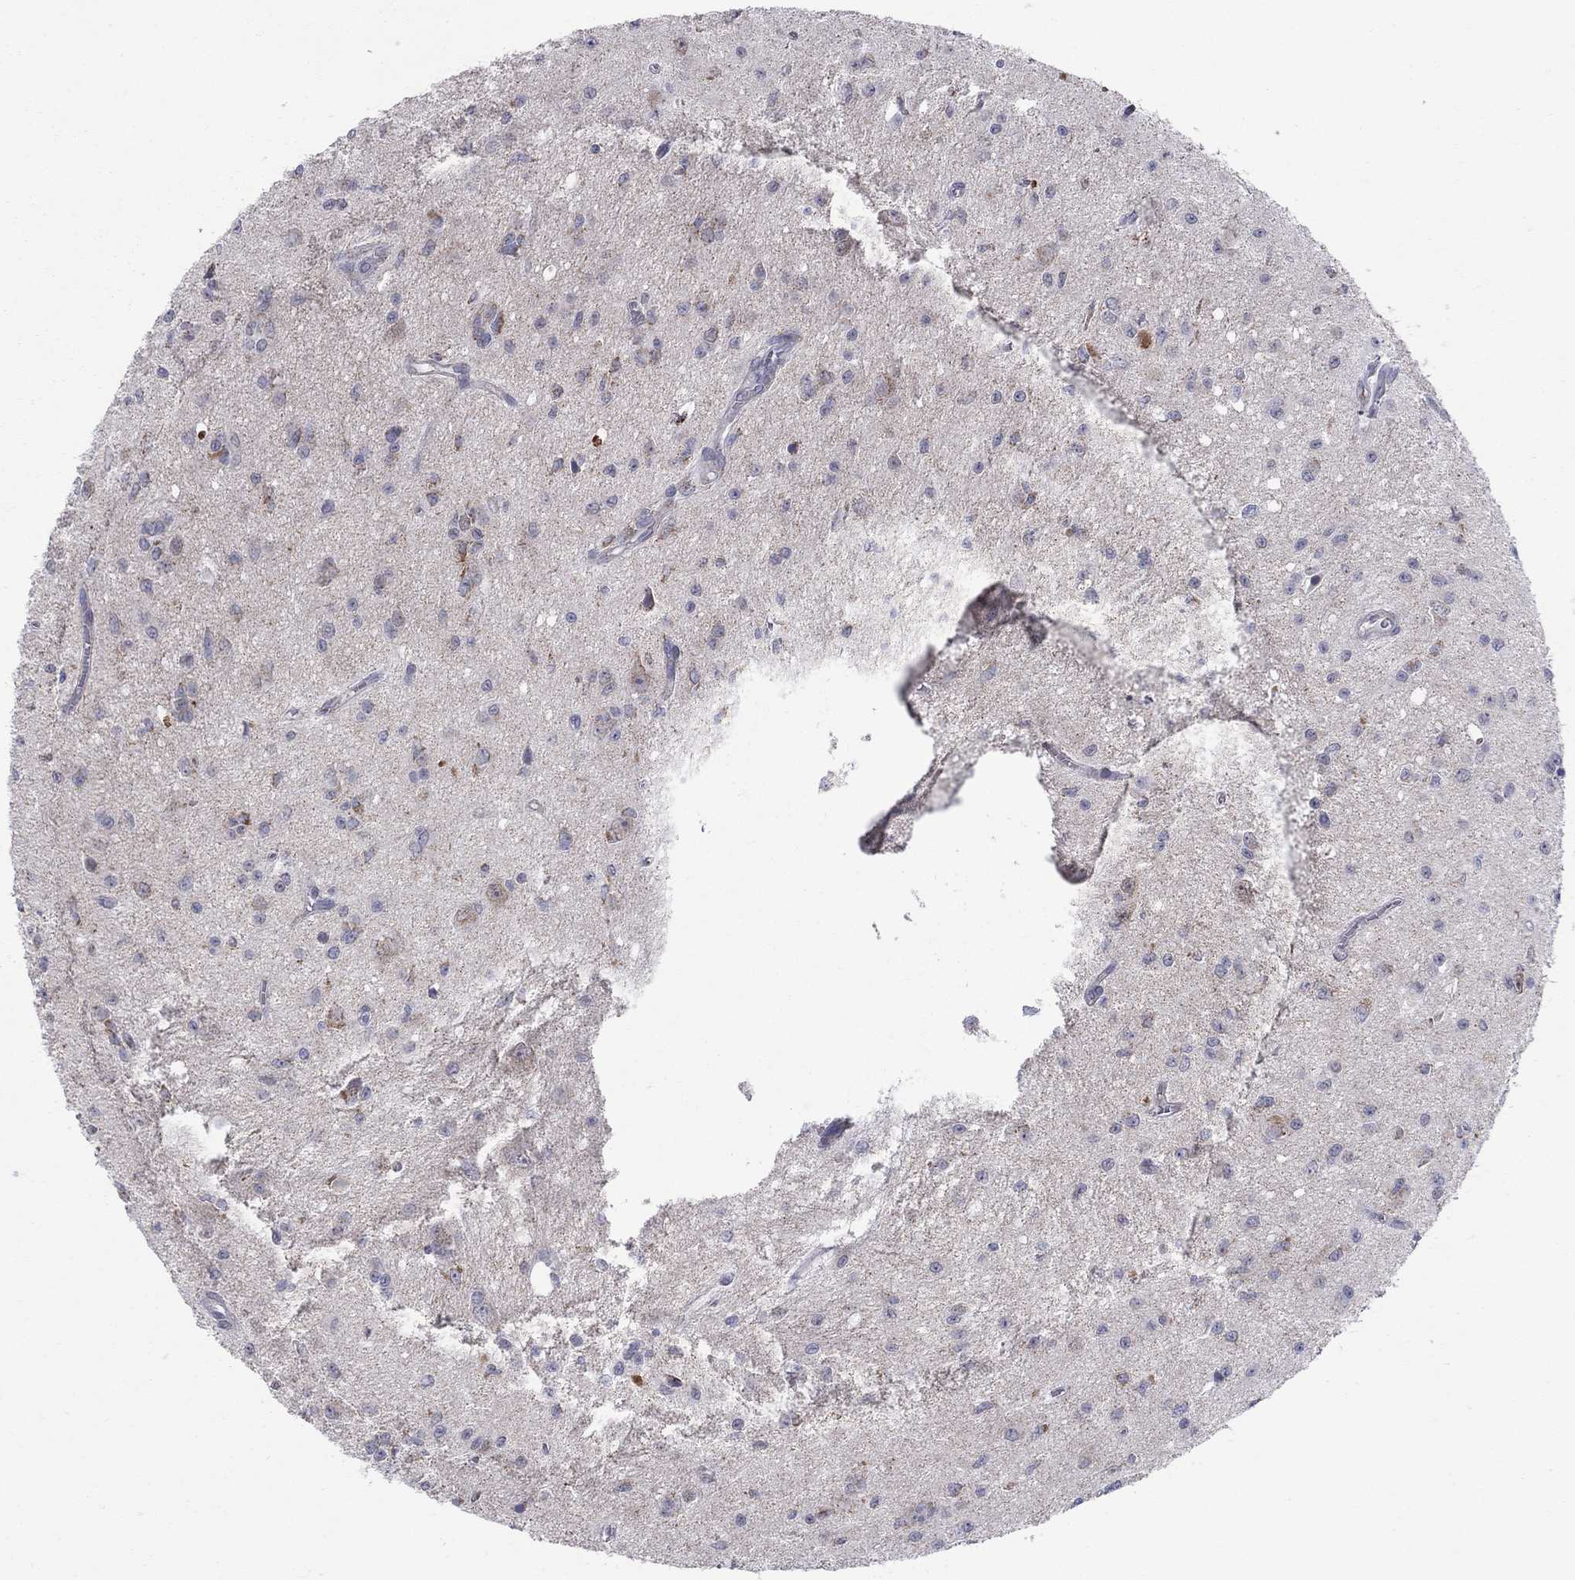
{"staining": {"intensity": "moderate", "quantity": "<25%", "location": "cytoplasmic/membranous"}, "tissue": "glioma", "cell_type": "Tumor cells", "image_type": "cancer", "snomed": [{"axis": "morphology", "description": "Glioma, malignant, Low grade"}, {"axis": "topography", "description": "Brain"}], "caption": "Immunohistochemical staining of human glioma shows low levels of moderate cytoplasmic/membranous staining in approximately <25% of tumor cells. (brown staining indicates protein expression, while blue staining denotes nuclei).", "gene": "KISS1R", "patient": {"sex": "female", "age": 45}}